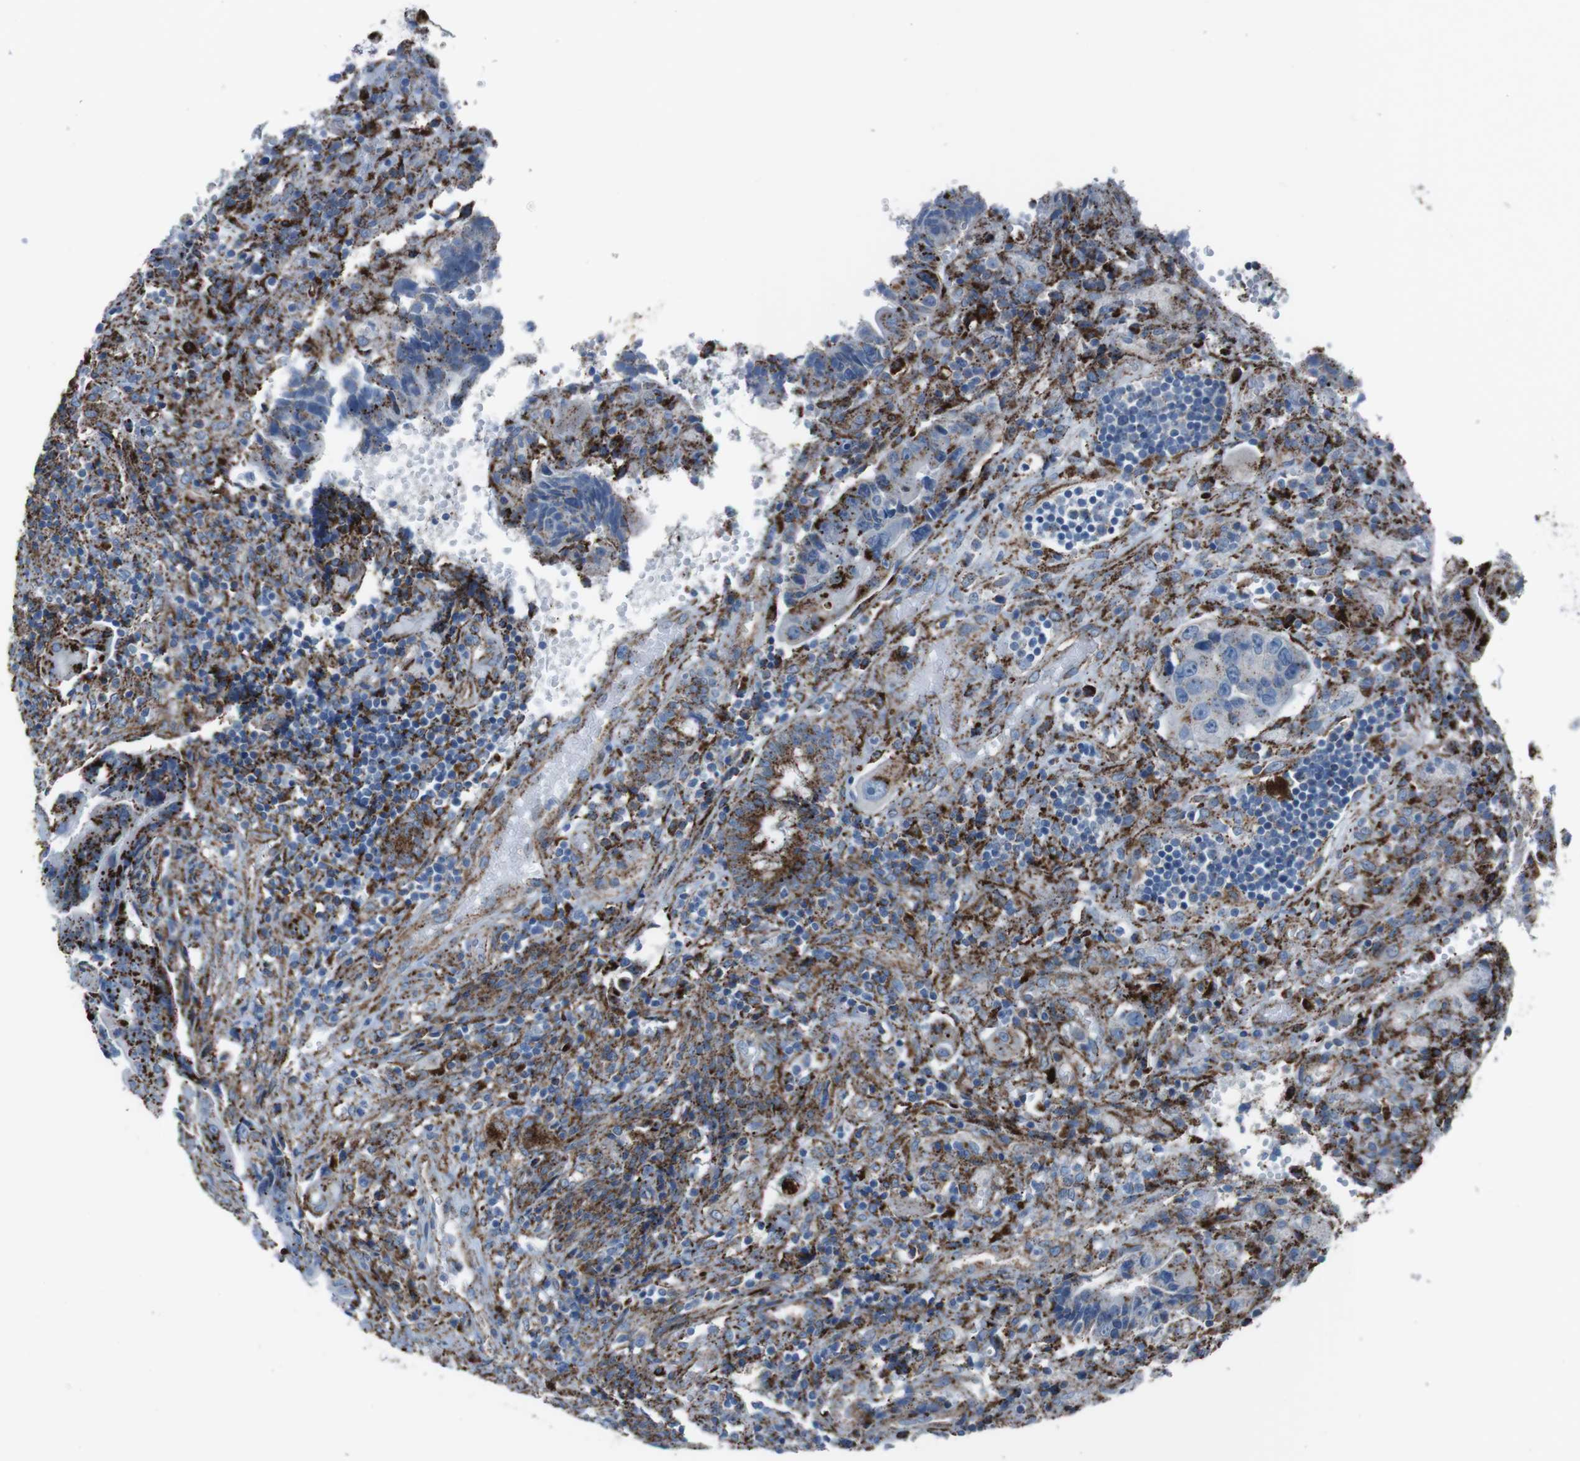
{"staining": {"intensity": "strong", "quantity": ">75%", "location": "cytoplasmic/membranous"}, "tissue": "colorectal cancer", "cell_type": "Tumor cells", "image_type": "cancer", "snomed": [{"axis": "morphology", "description": "Adenocarcinoma, NOS"}, {"axis": "topography", "description": "Colon"}], "caption": "Human adenocarcinoma (colorectal) stained with a brown dye reveals strong cytoplasmic/membranous positive staining in about >75% of tumor cells.", "gene": "SCARB2", "patient": {"sex": "female", "age": 57}}